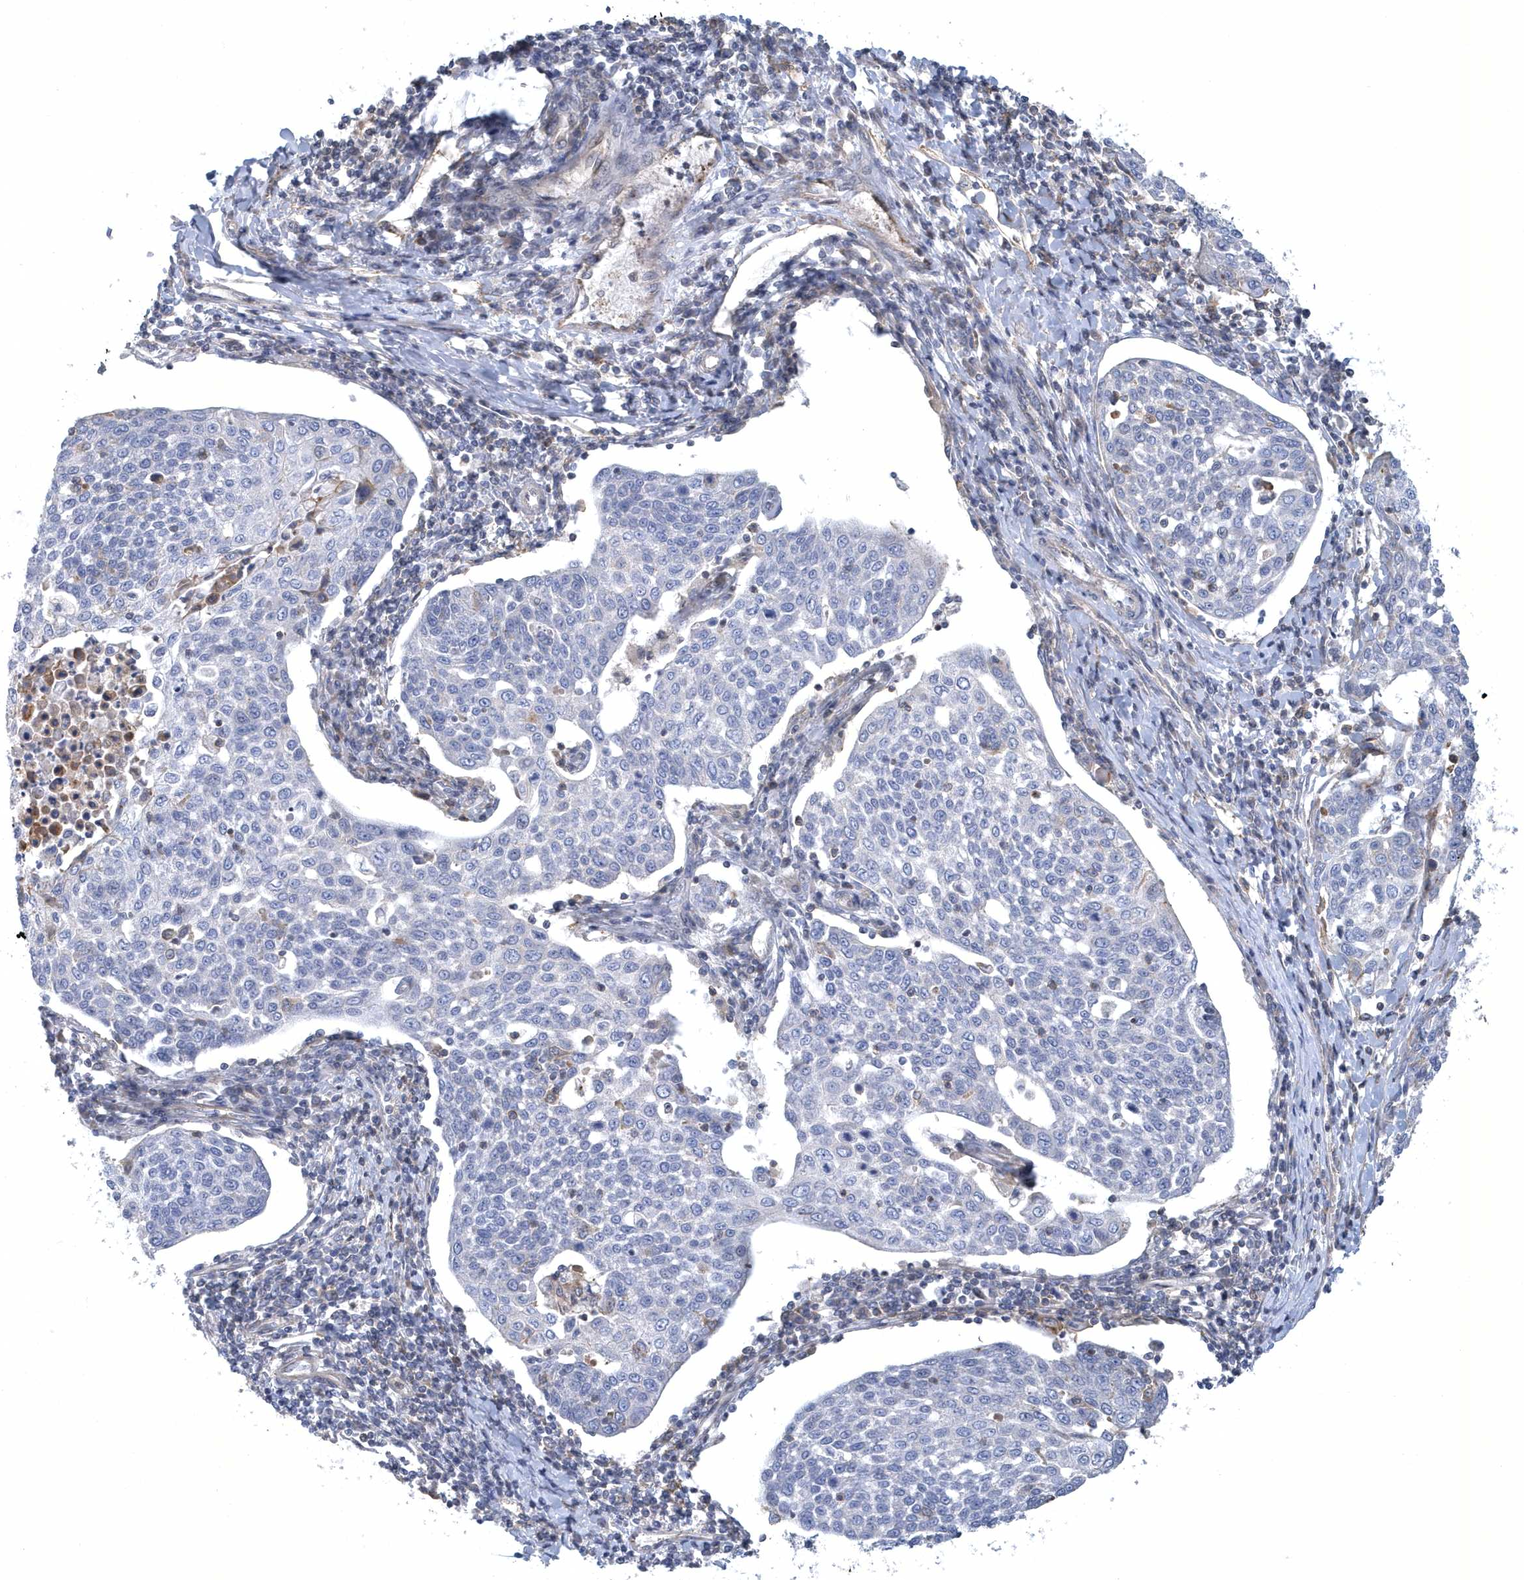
{"staining": {"intensity": "negative", "quantity": "none", "location": "none"}, "tissue": "cervical cancer", "cell_type": "Tumor cells", "image_type": "cancer", "snomed": [{"axis": "morphology", "description": "Squamous cell carcinoma, NOS"}, {"axis": "topography", "description": "Cervix"}], "caption": "Cervical cancer was stained to show a protein in brown. There is no significant expression in tumor cells.", "gene": "ARAP2", "patient": {"sex": "female", "age": 34}}